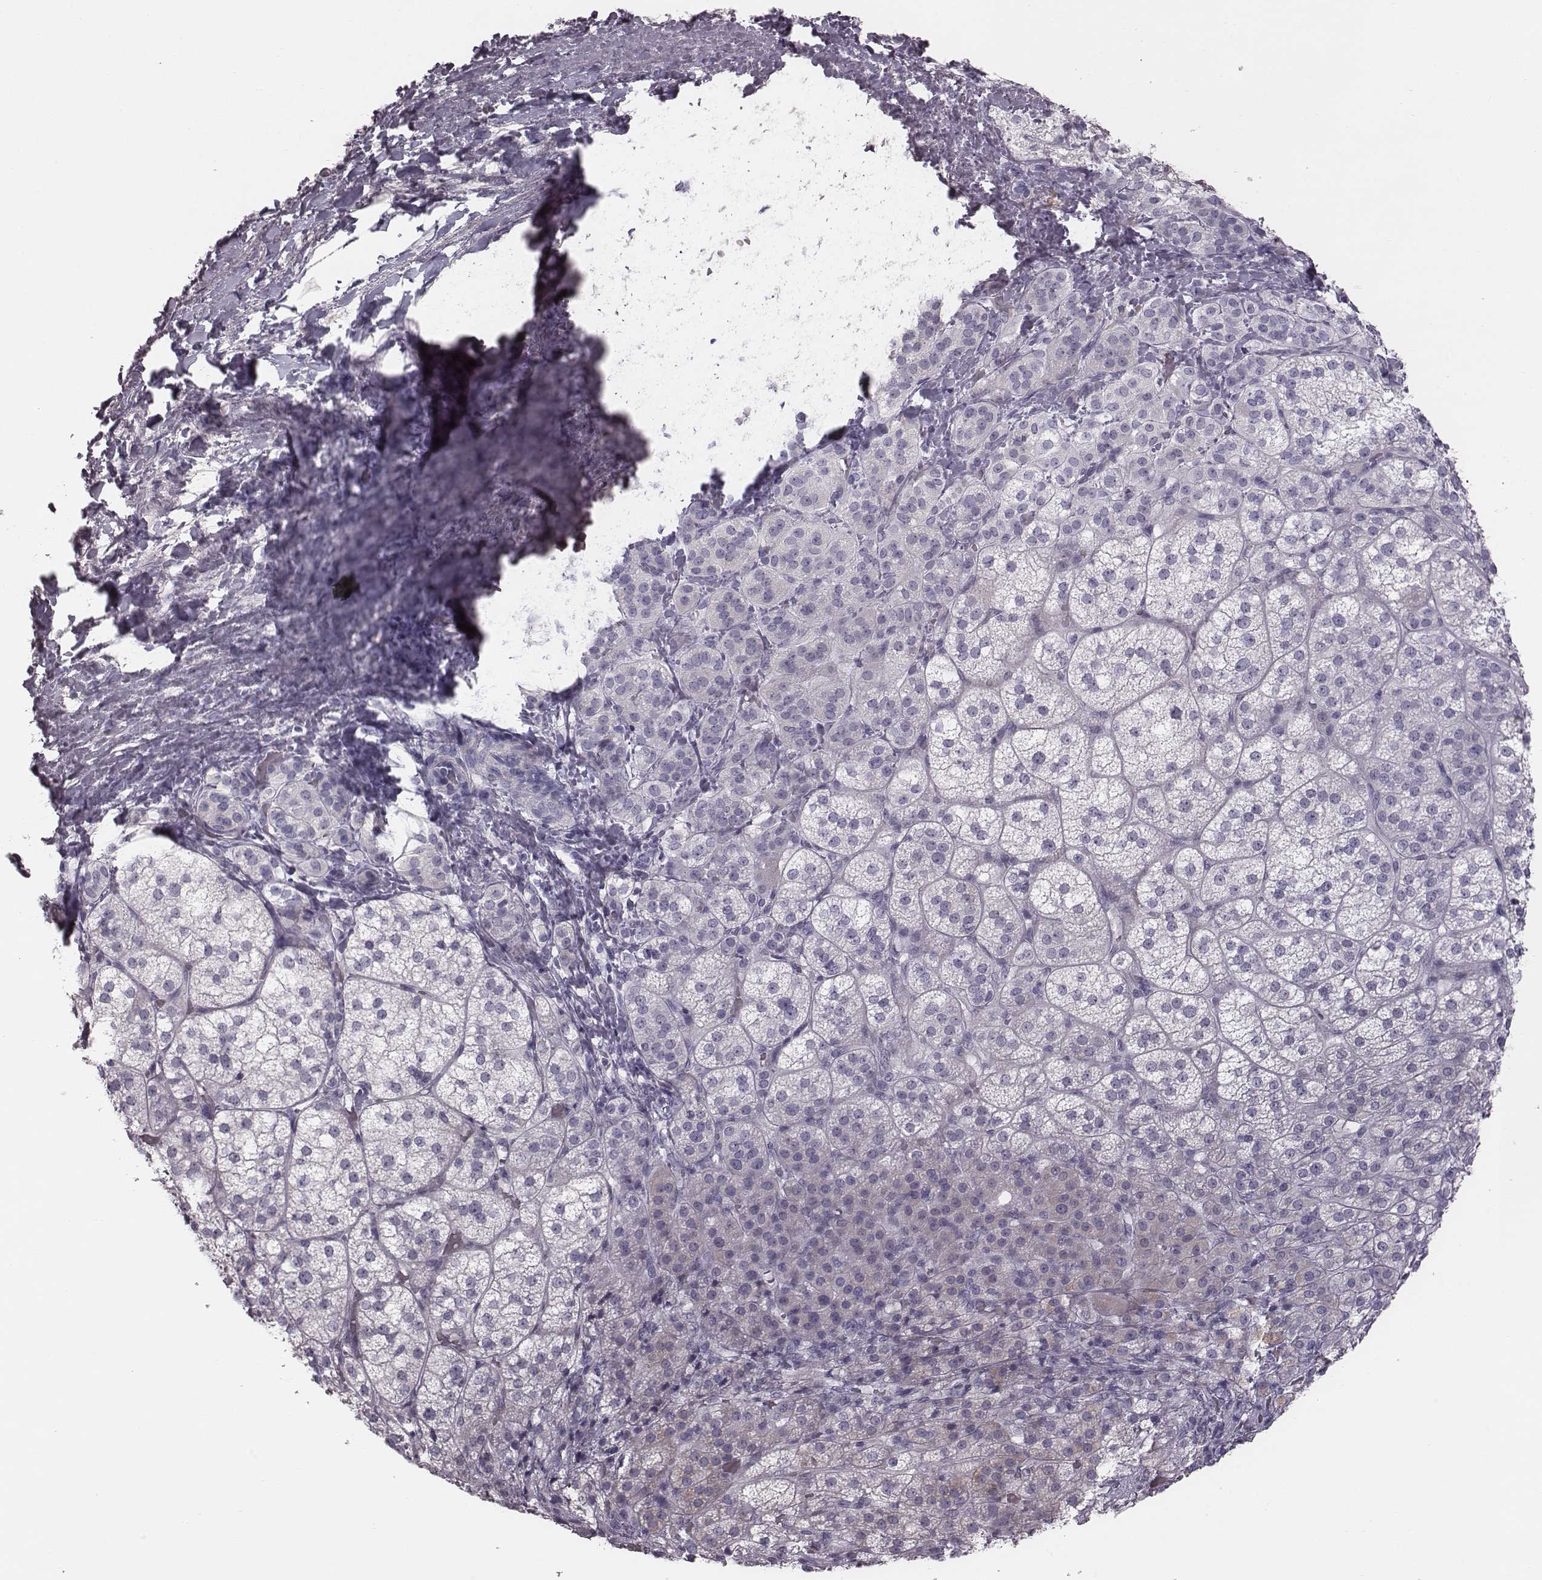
{"staining": {"intensity": "negative", "quantity": "none", "location": "none"}, "tissue": "adrenal gland", "cell_type": "Glandular cells", "image_type": "normal", "snomed": [{"axis": "morphology", "description": "Normal tissue, NOS"}, {"axis": "topography", "description": "Adrenal gland"}], "caption": "Immunohistochemistry (IHC) of unremarkable adrenal gland shows no expression in glandular cells.", "gene": "CRISP1", "patient": {"sex": "female", "age": 60}}